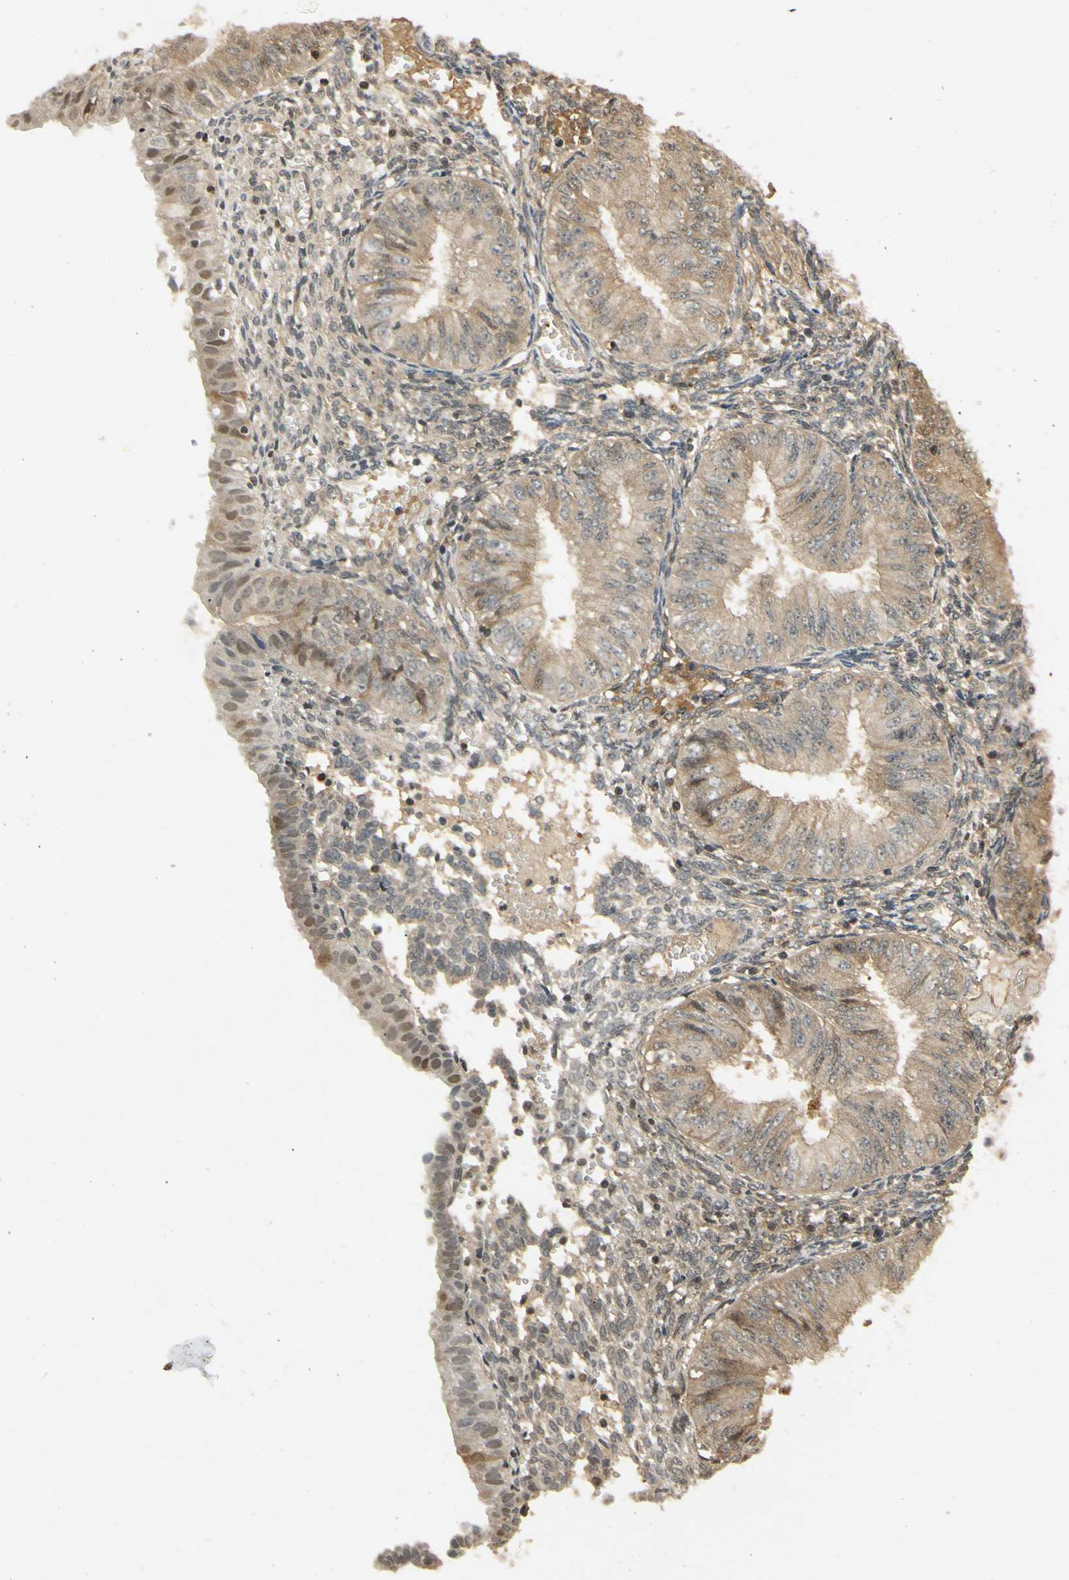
{"staining": {"intensity": "weak", "quantity": ">75%", "location": "cytoplasmic/membranous"}, "tissue": "endometrial cancer", "cell_type": "Tumor cells", "image_type": "cancer", "snomed": [{"axis": "morphology", "description": "Normal tissue, NOS"}, {"axis": "morphology", "description": "Adenocarcinoma, NOS"}, {"axis": "topography", "description": "Endometrium"}], "caption": "Protein staining by immunohistochemistry shows weak cytoplasmic/membranous staining in about >75% of tumor cells in endometrial cancer.", "gene": "SOD1", "patient": {"sex": "female", "age": 53}}